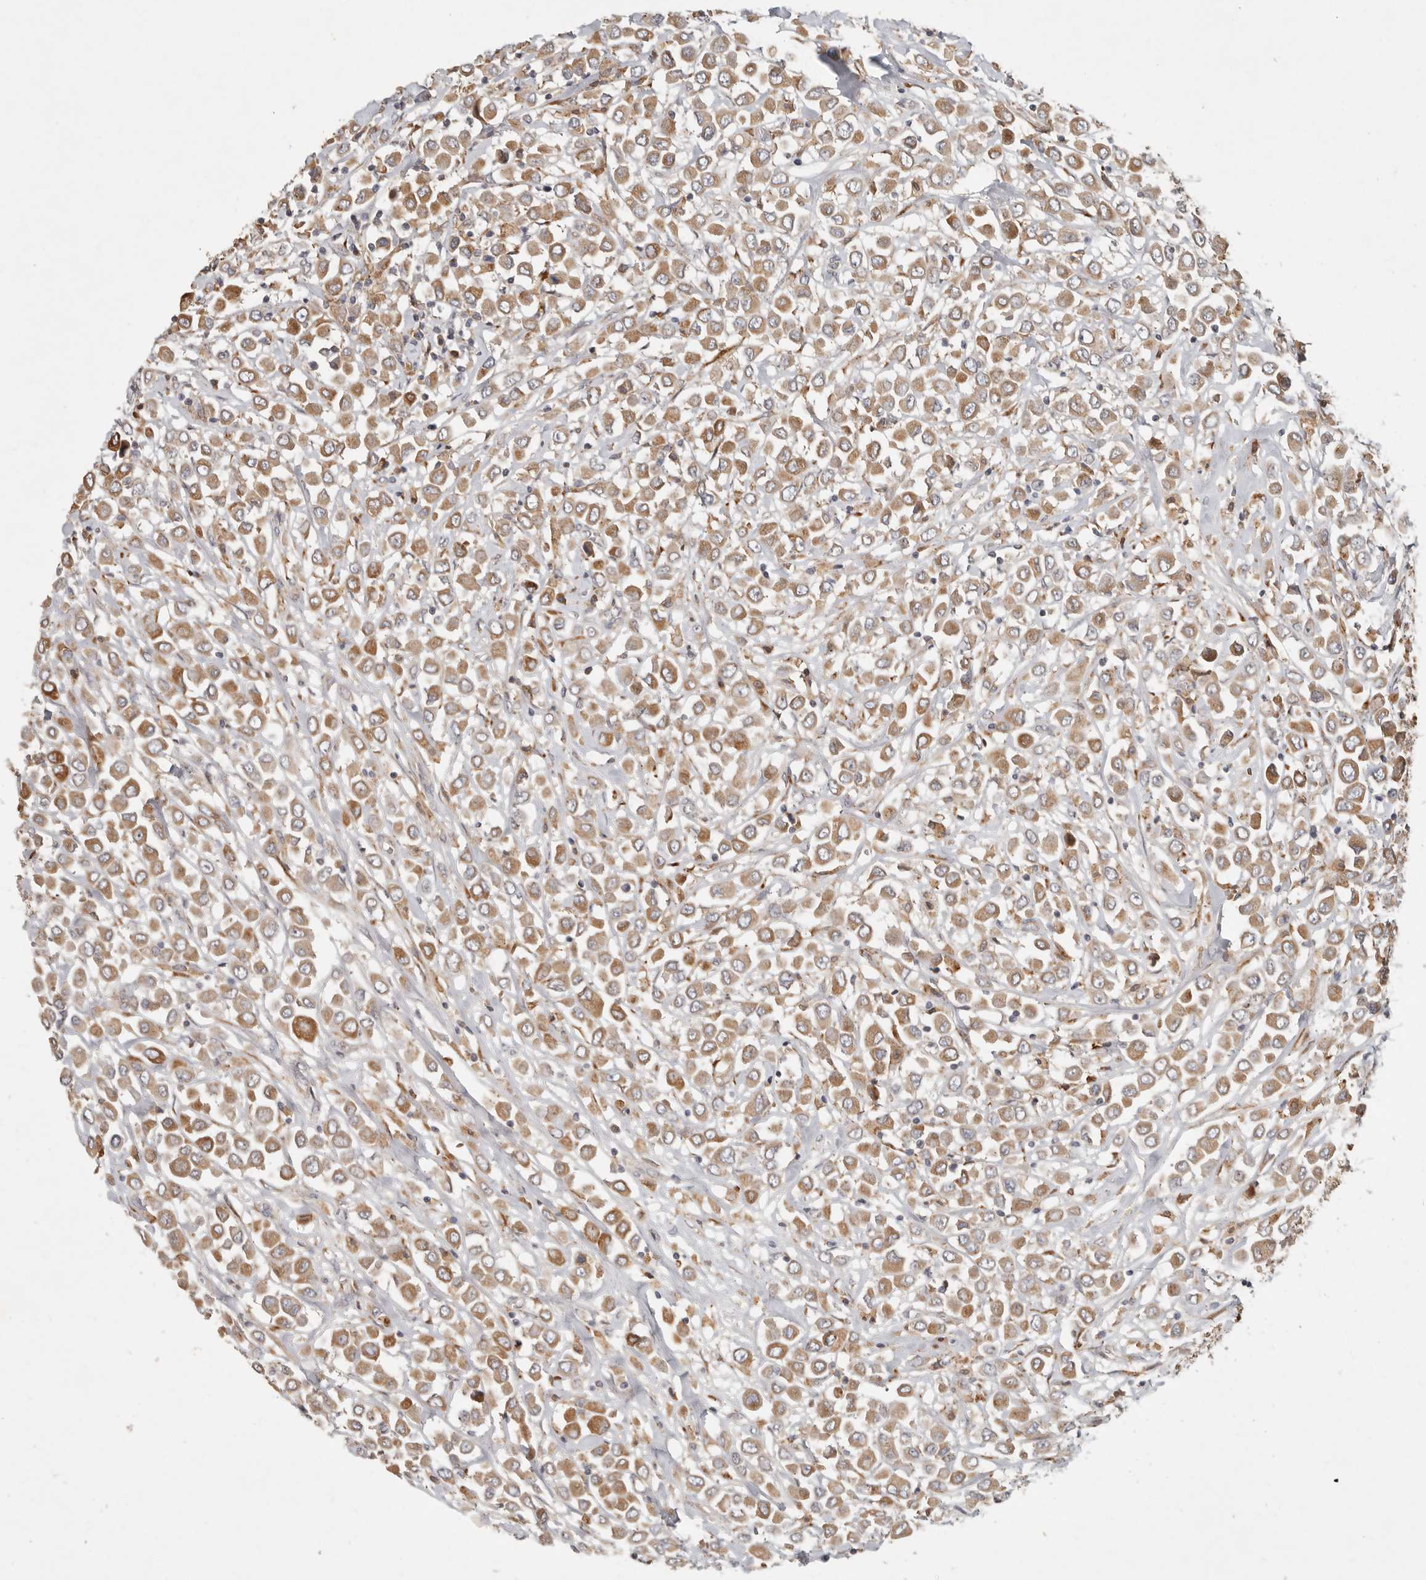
{"staining": {"intensity": "moderate", "quantity": ">75%", "location": "cytoplasmic/membranous"}, "tissue": "breast cancer", "cell_type": "Tumor cells", "image_type": "cancer", "snomed": [{"axis": "morphology", "description": "Duct carcinoma"}, {"axis": "topography", "description": "Breast"}], "caption": "The immunohistochemical stain highlights moderate cytoplasmic/membranous staining in tumor cells of intraductal carcinoma (breast) tissue.", "gene": "ARHGEF10L", "patient": {"sex": "female", "age": 61}}